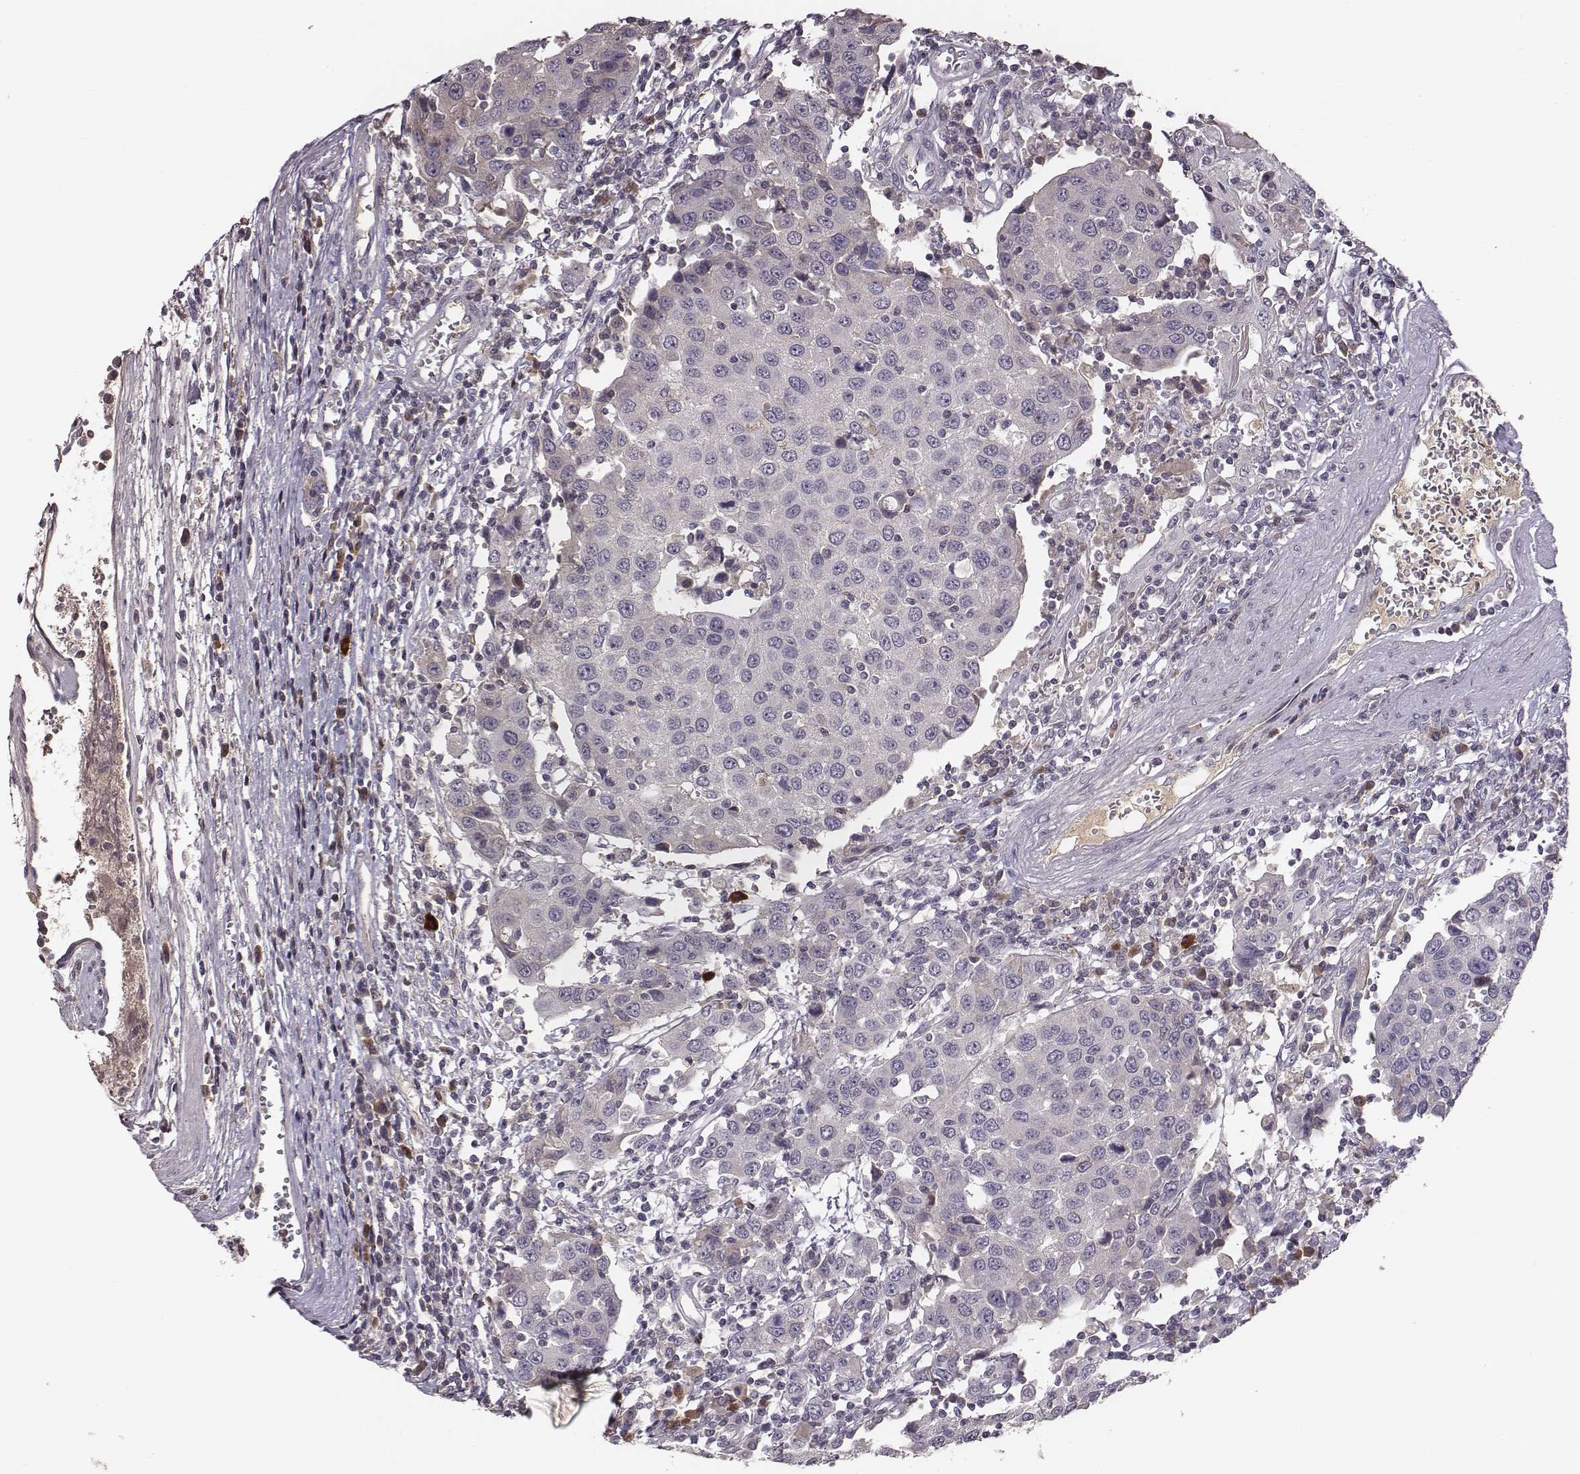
{"staining": {"intensity": "negative", "quantity": "none", "location": "none"}, "tissue": "urothelial cancer", "cell_type": "Tumor cells", "image_type": "cancer", "snomed": [{"axis": "morphology", "description": "Urothelial carcinoma, High grade"}, {"axis": "topography", "description": "Urinary bladder"}], "caption": "Image shows no significant protein expression in tumor cells of urothelial cancer.", "gene": "SLC22A6", "patient": {"sex": "female", "age": 85}}